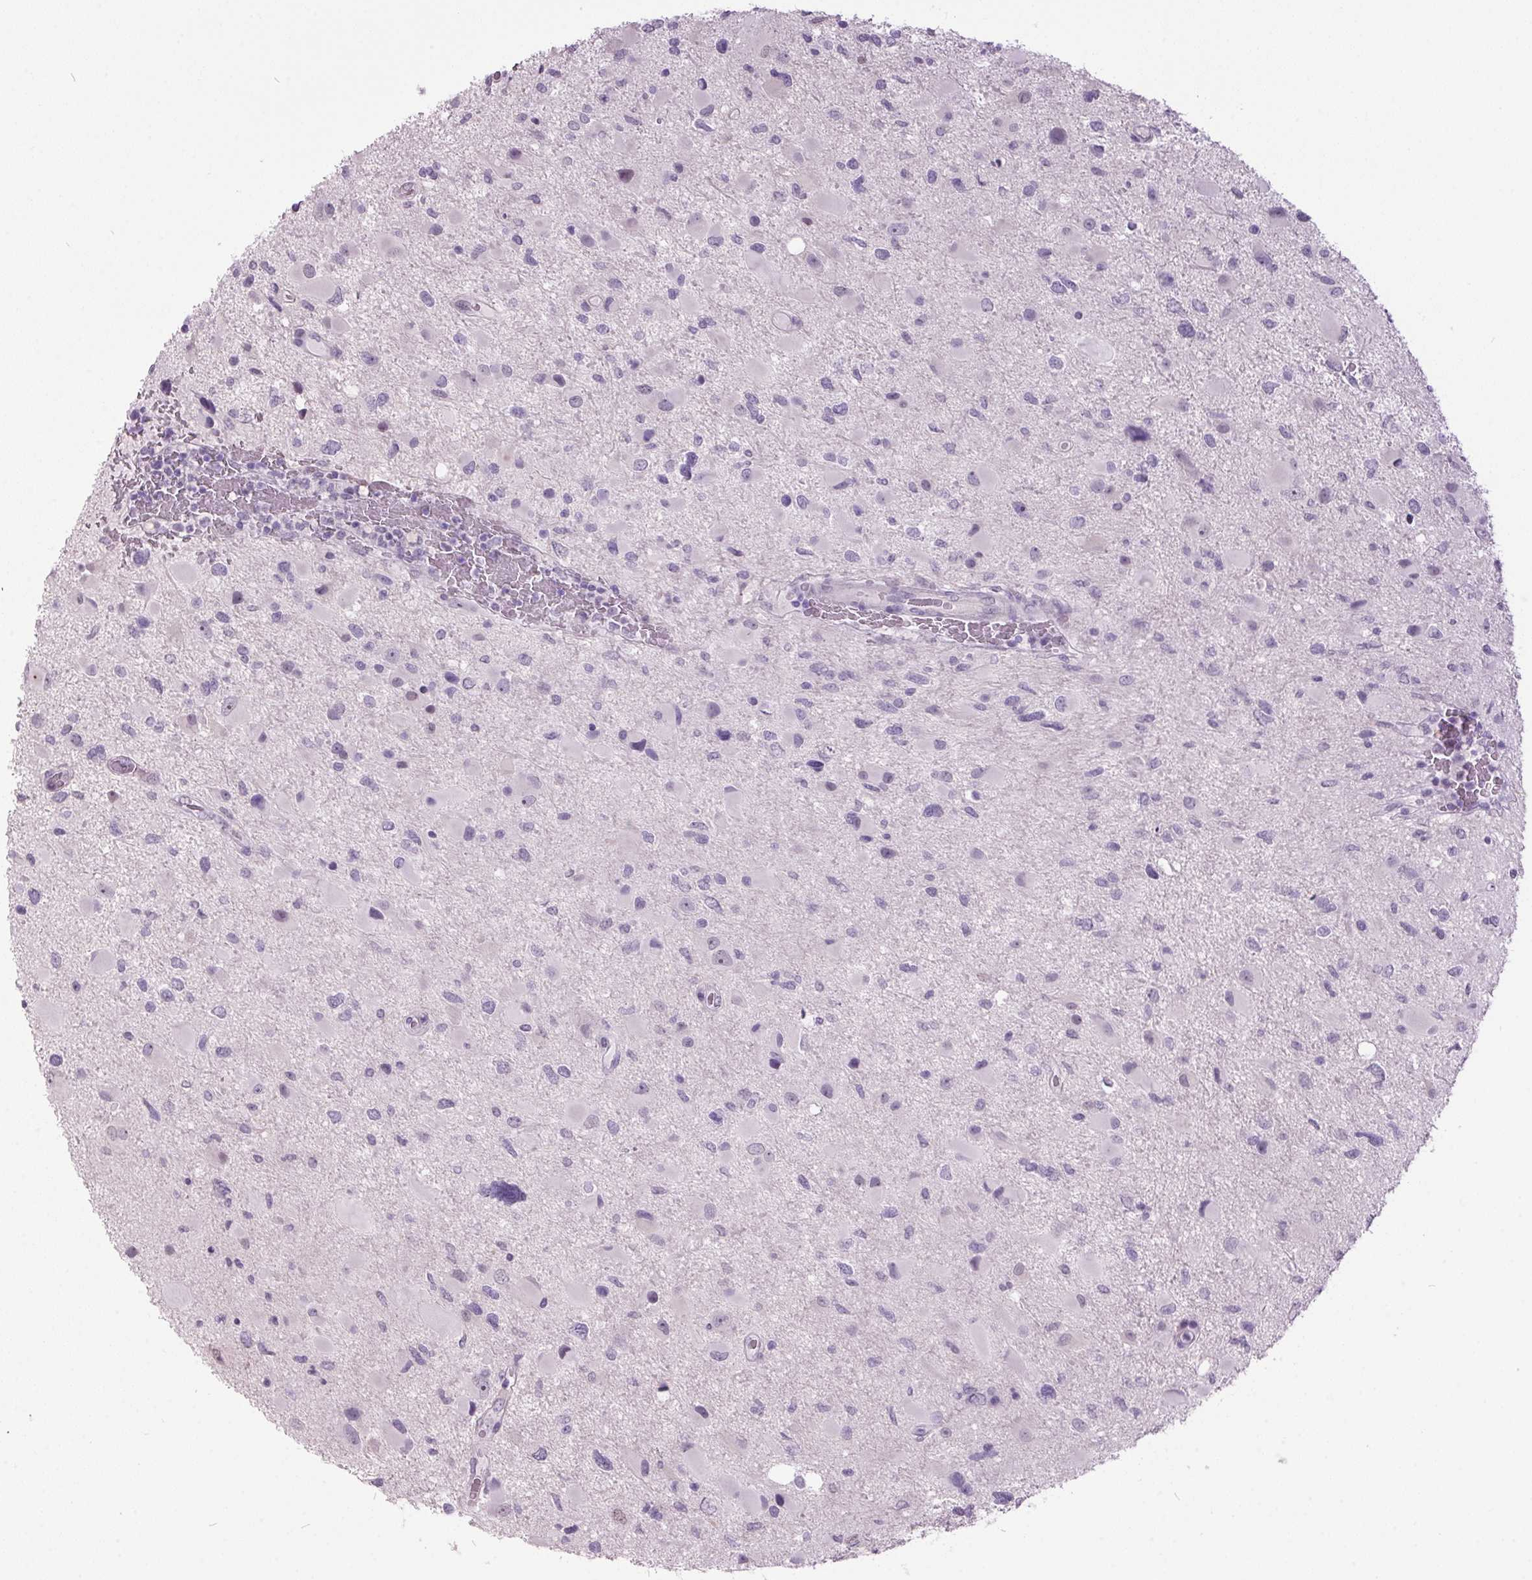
{"staining": {"intensity": "negative", "quantity": "none", "location": "none"}, "tissue": "glioma", "cell_type": "Tumor cells", "image_type": "cancer", "snomed": [{"axis": "morphology", "description": "Glioma, malignant, Low grade"}, {"axis": "topography", "description": "Brain"}], "caption": "Tumor cells show no significant protein positivity in glioma. The staining was performed using DAB (3,3'-diaminobenzidine) to visualize the protein expression in brown, while the nuclei were stained in blue with hematoxylin (Magnification: 20x).", "gene": "ODAD2", "patient": {"sex": "female", "age": 32}}